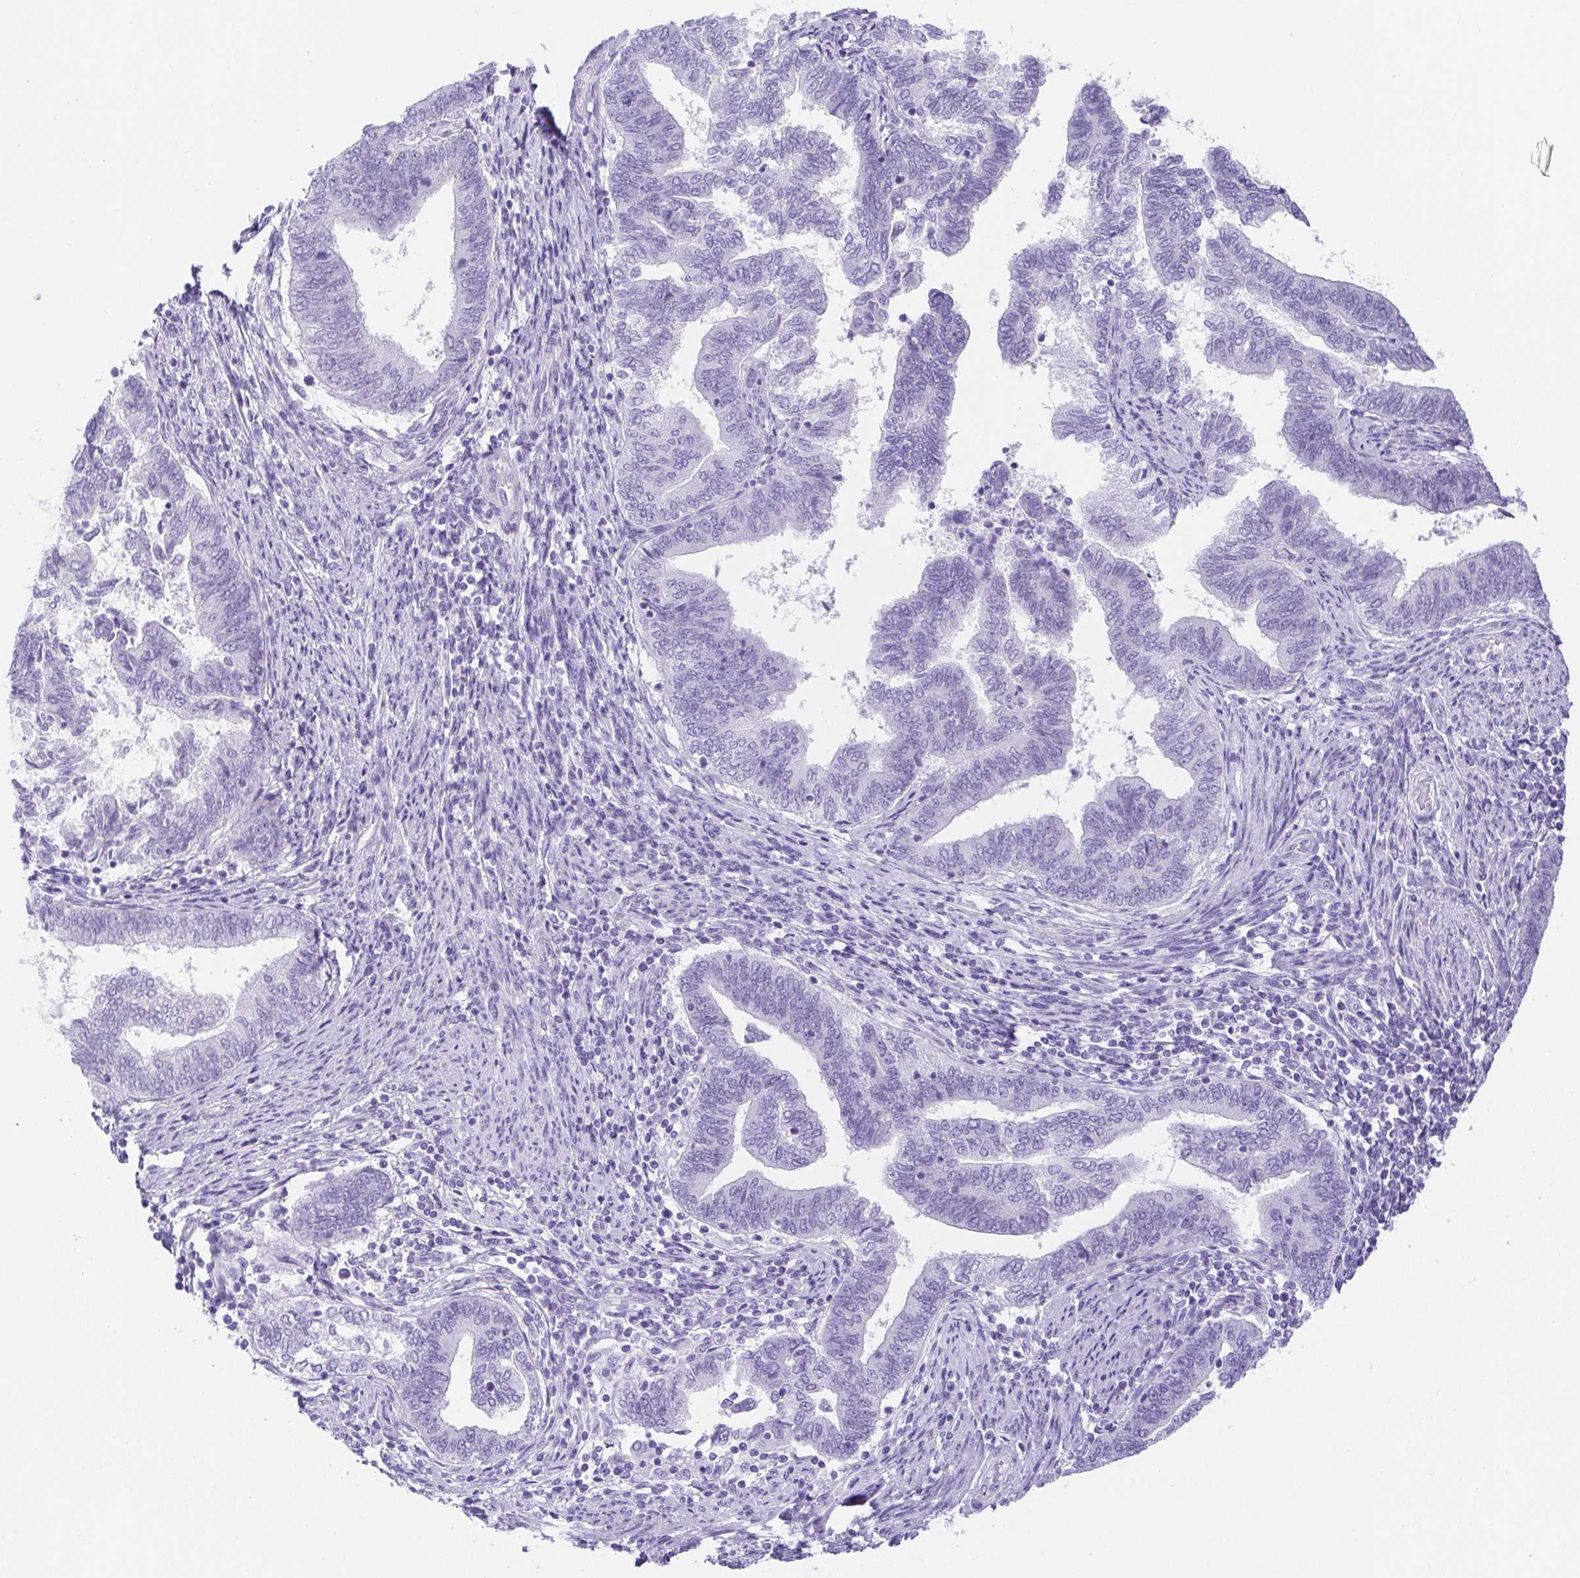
{"staining": {"intensity": "negative", "quantity": "none", "location": "none"}, "tissue": "endometrial cancer", "cell_type": "Tumor cells", "image_type": "cancer", "snomed": [{"axis": "morphology", "description": "Adenocarcinoma, NOS"}, {"axis": "topography", "description": "Endometrium"}], "caption": "Immunohistochemistry (IHC) micrograph of neoplastic tissue: human endometrial cancer (adenocarcinoma) stained with DAB (3,3'-diaminobenzidine) demonstrates no significant protein staining in tumor cells.", "gene": "SPATA4", "patient": {"sex": "female", "age": 65}}